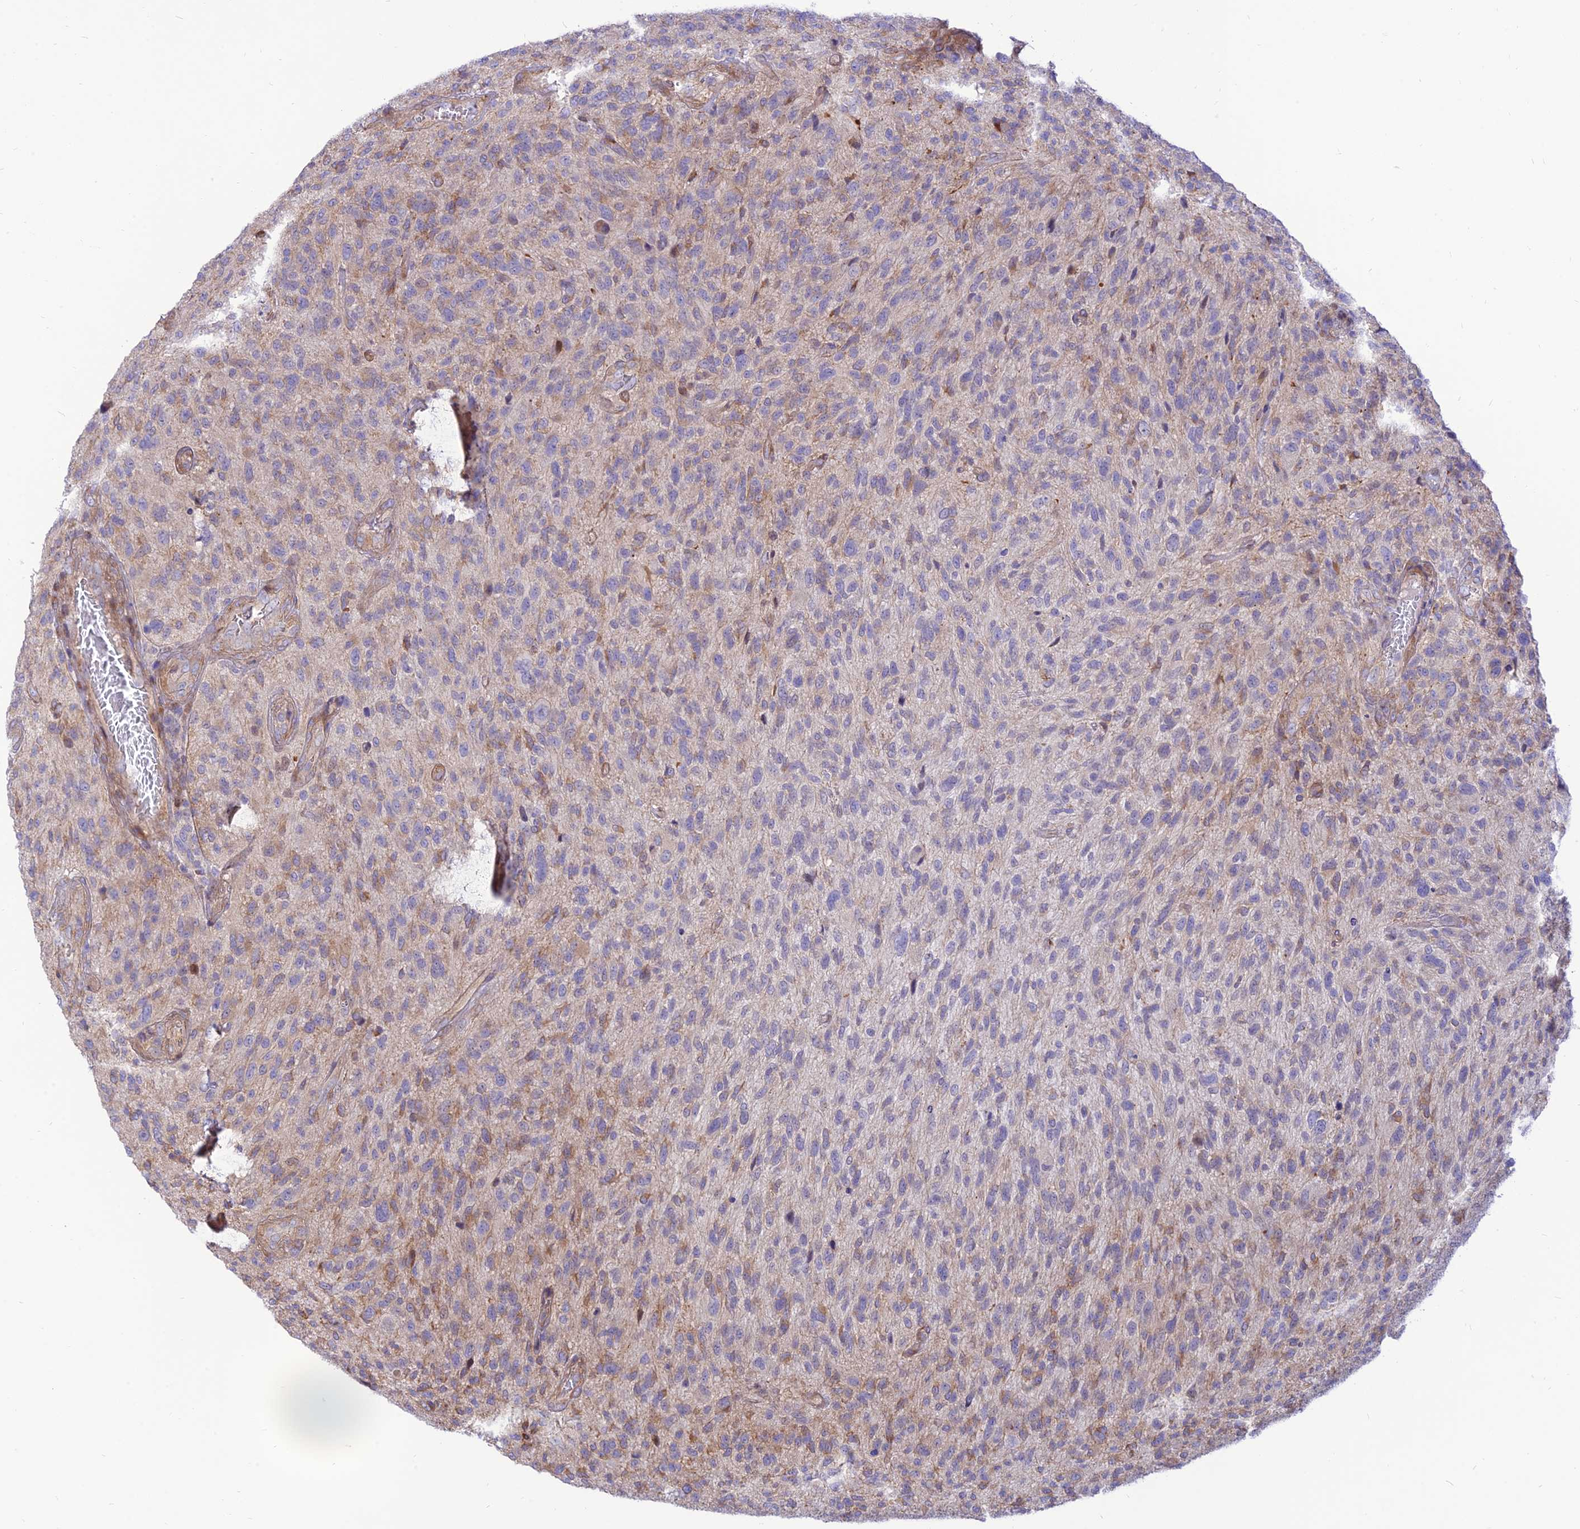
{"staining": {"intensity": "negative", "quantity": "none", "location": "none"}, "tissue": "glioma", "cell_type": "Tumor cells", "image_type": "cancer", "snomed": [{"axis": "morphology", "description": "Glioma, malignant, High grade"}, {"axis": "topography", "description": "Brain"}], "caption": "This is a micrograph of immunohistochemistry staining of glioma, which shows no positivity in tumor cells.", "gene": "KCNAB1", "patient": {"sex": "male", "age": 47}}